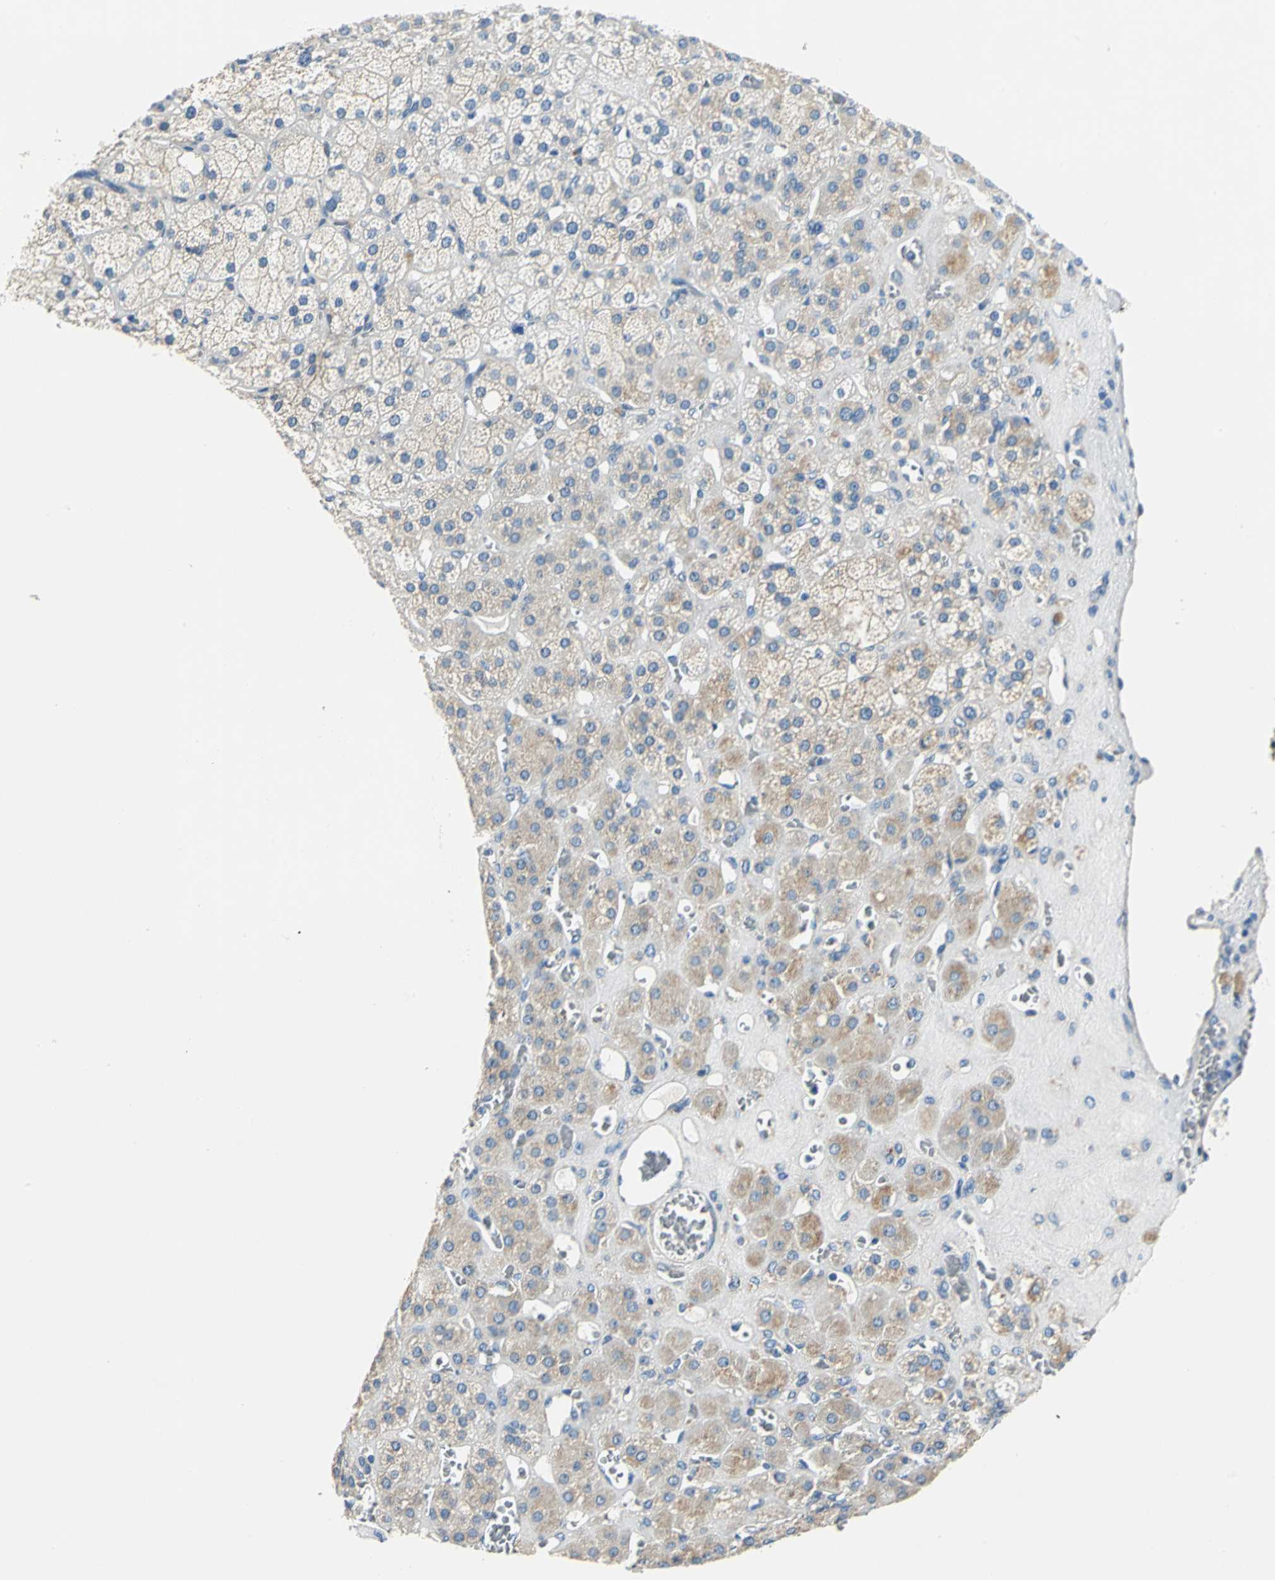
{"staining": {"intensity": "moderate", "quantity": ">75%", "location": "cytoplasmic/membranous"}, "tissue": "adrenal gland", "cell_type": "Glandular cells", "image_type": "normal", "snomed": [{"axis": "morphology", "description": "Normal tissue, NOS"}, {"axis": "topography", "description": "Adrenal gland"}], "caption": "Adrenal gland stained with immunohistochemistry shows moderate cytoplasmic/membranous staining in about >75% of glandular cells.", "gene": "TRIM25", "patient": {"sex": "female", "age": 71}}